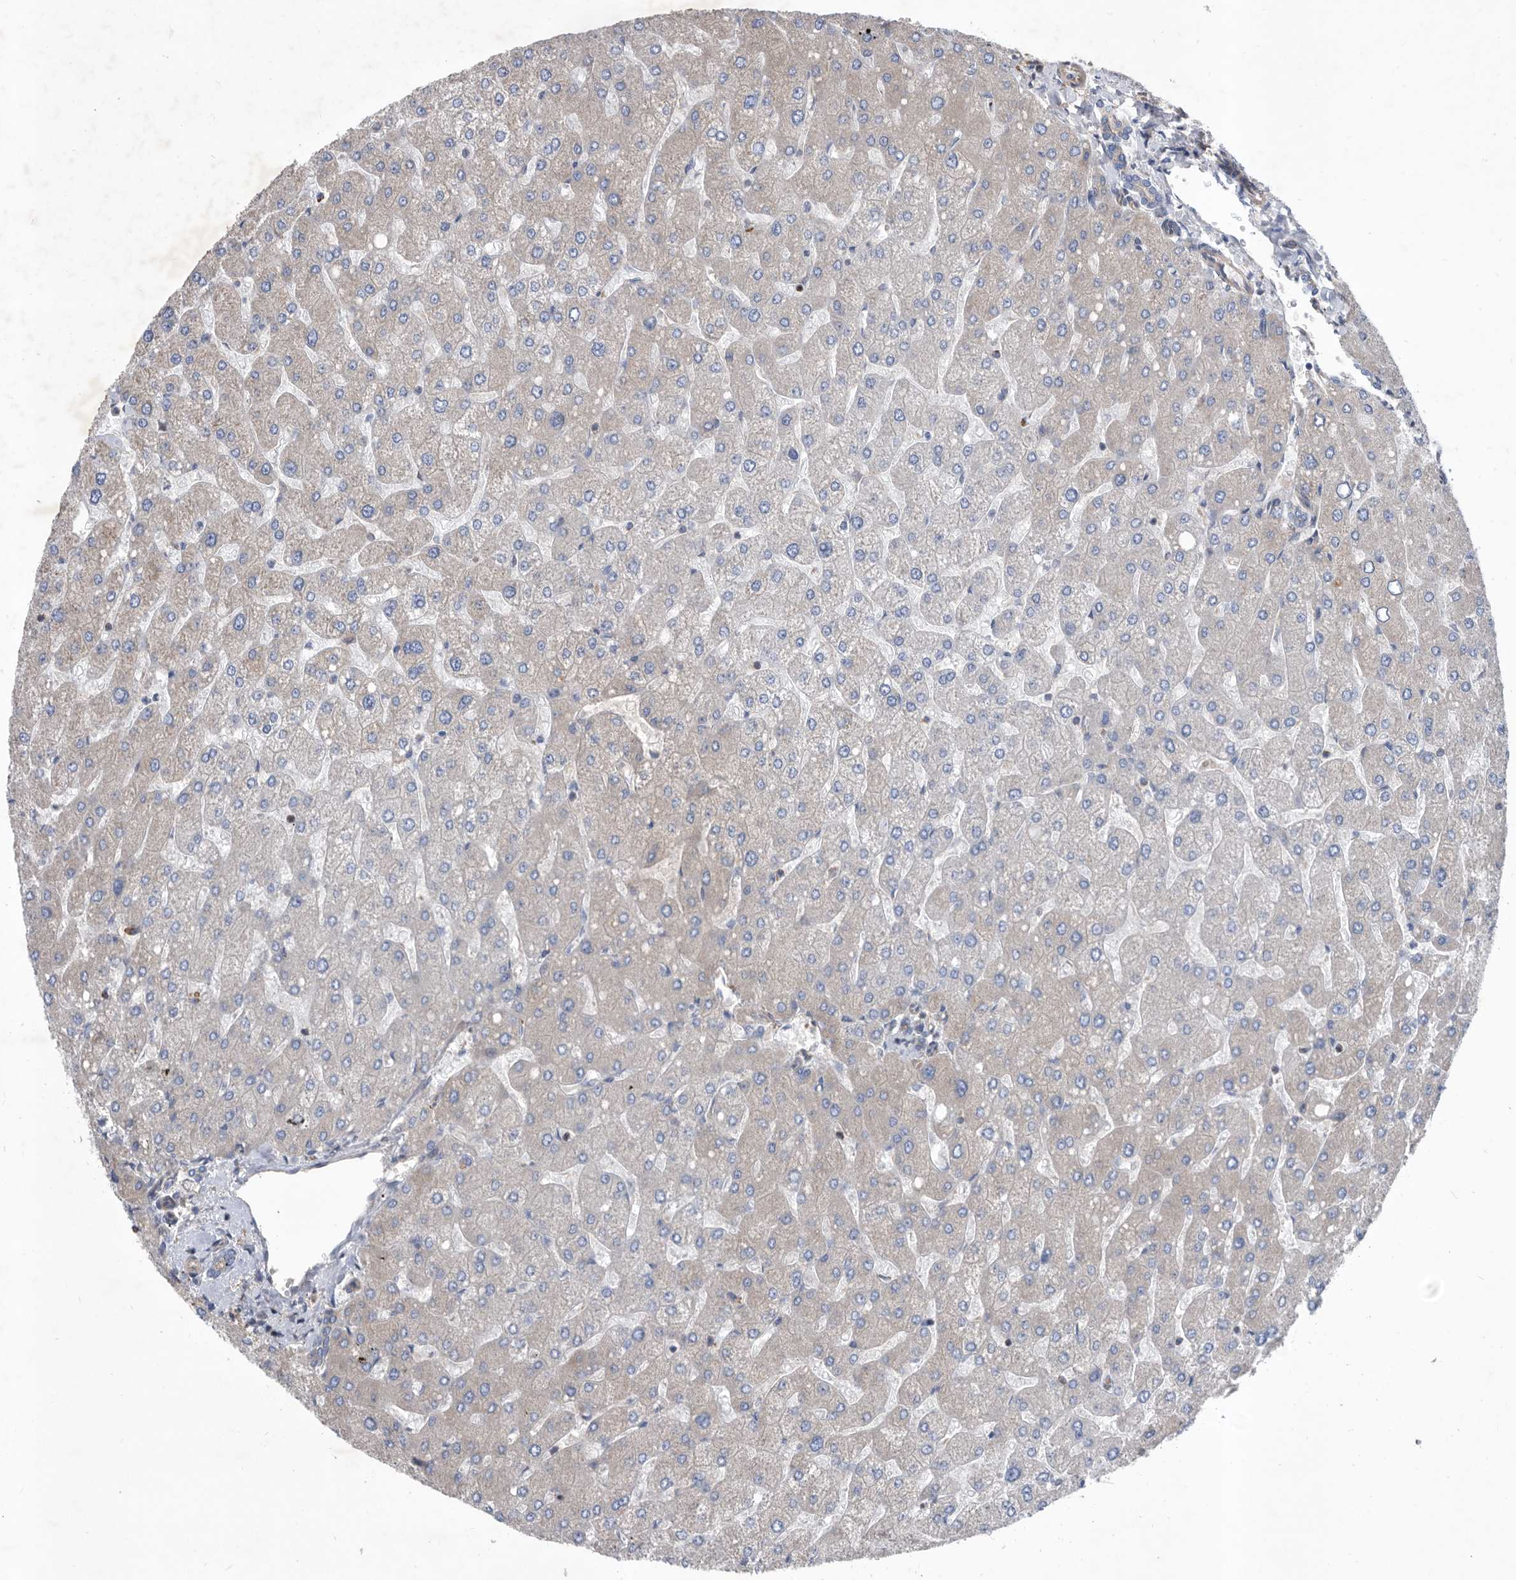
{"staining": {"intensity": "negative", "quantity": "none", "location": "none"}, "tissue": "liver", "cell_type": "Cholangiocytes", "image_type": "normal", "snomed": [{"axis": "morphology", "description": "Normal tissue, NOS"}, {"axis": "topography", "description": "Liver"}], "caption": "The micrograph exhibits no staining of cholangiocytes in unremarkable liver.", "gene": "ATP13A3", "patient": {"sex": "male", "age": 55}}